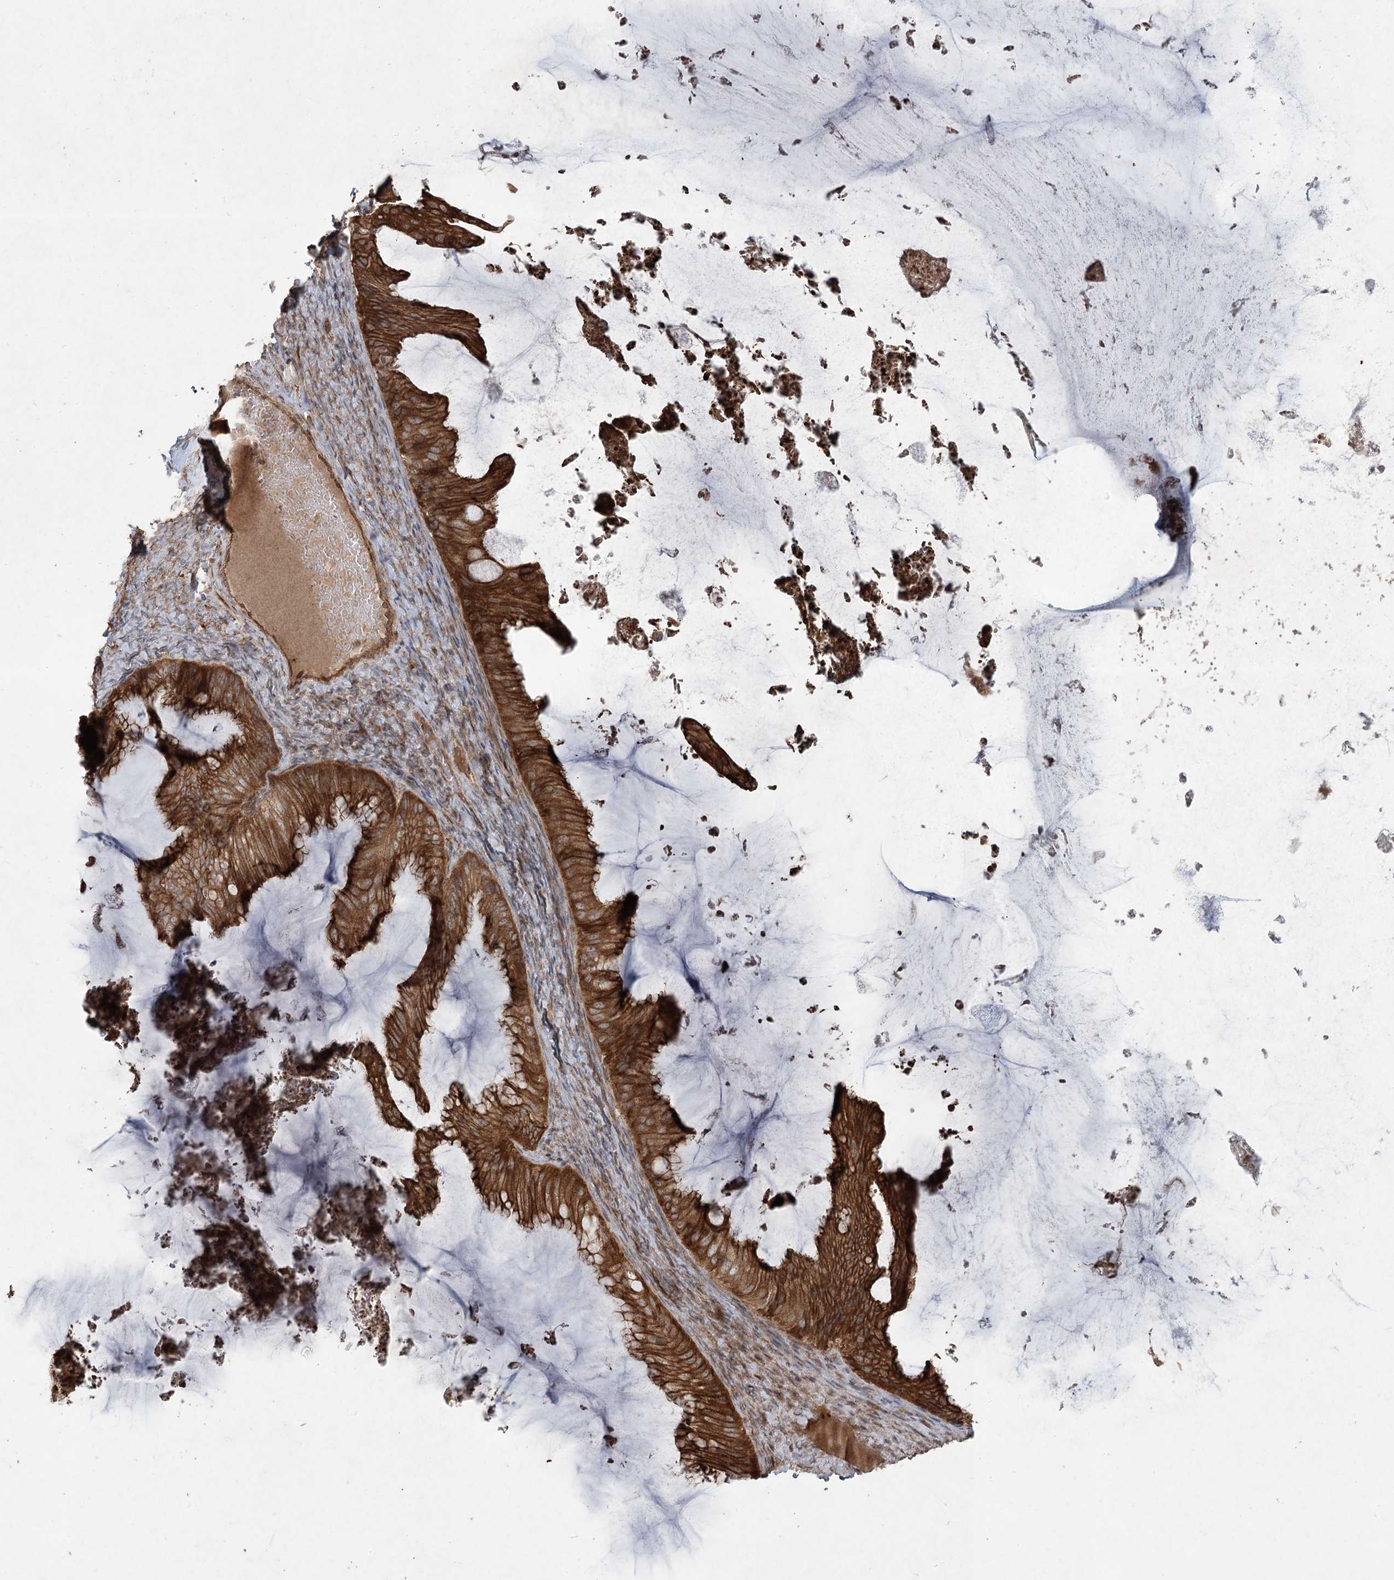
{"staining": {"intensity": "strong", "quantity": ">75%", "location": "cytoplasmic/membranous"}, "tissue": "ovarian cancer", "cell_type": "Tumor cells", "image_type": "cancer", "snomed": [{"axis": "morphology", "description": "Cystadenocarcinoma, mucinous, NOS"}, {"axis": "topography", "description": "Ovary"}], "caption": "IHC of human ovarian cancer (mucinous cystadenocarcinoma) reveals high levels of strong cytoplasmic/membranous staining in approximately >75% of tumor cells. (DAB IHC, brown staining for protein, blue staining for nuclei).", "gene": "CPLANE1", "patient": {"sex": "female", "age": 61}}